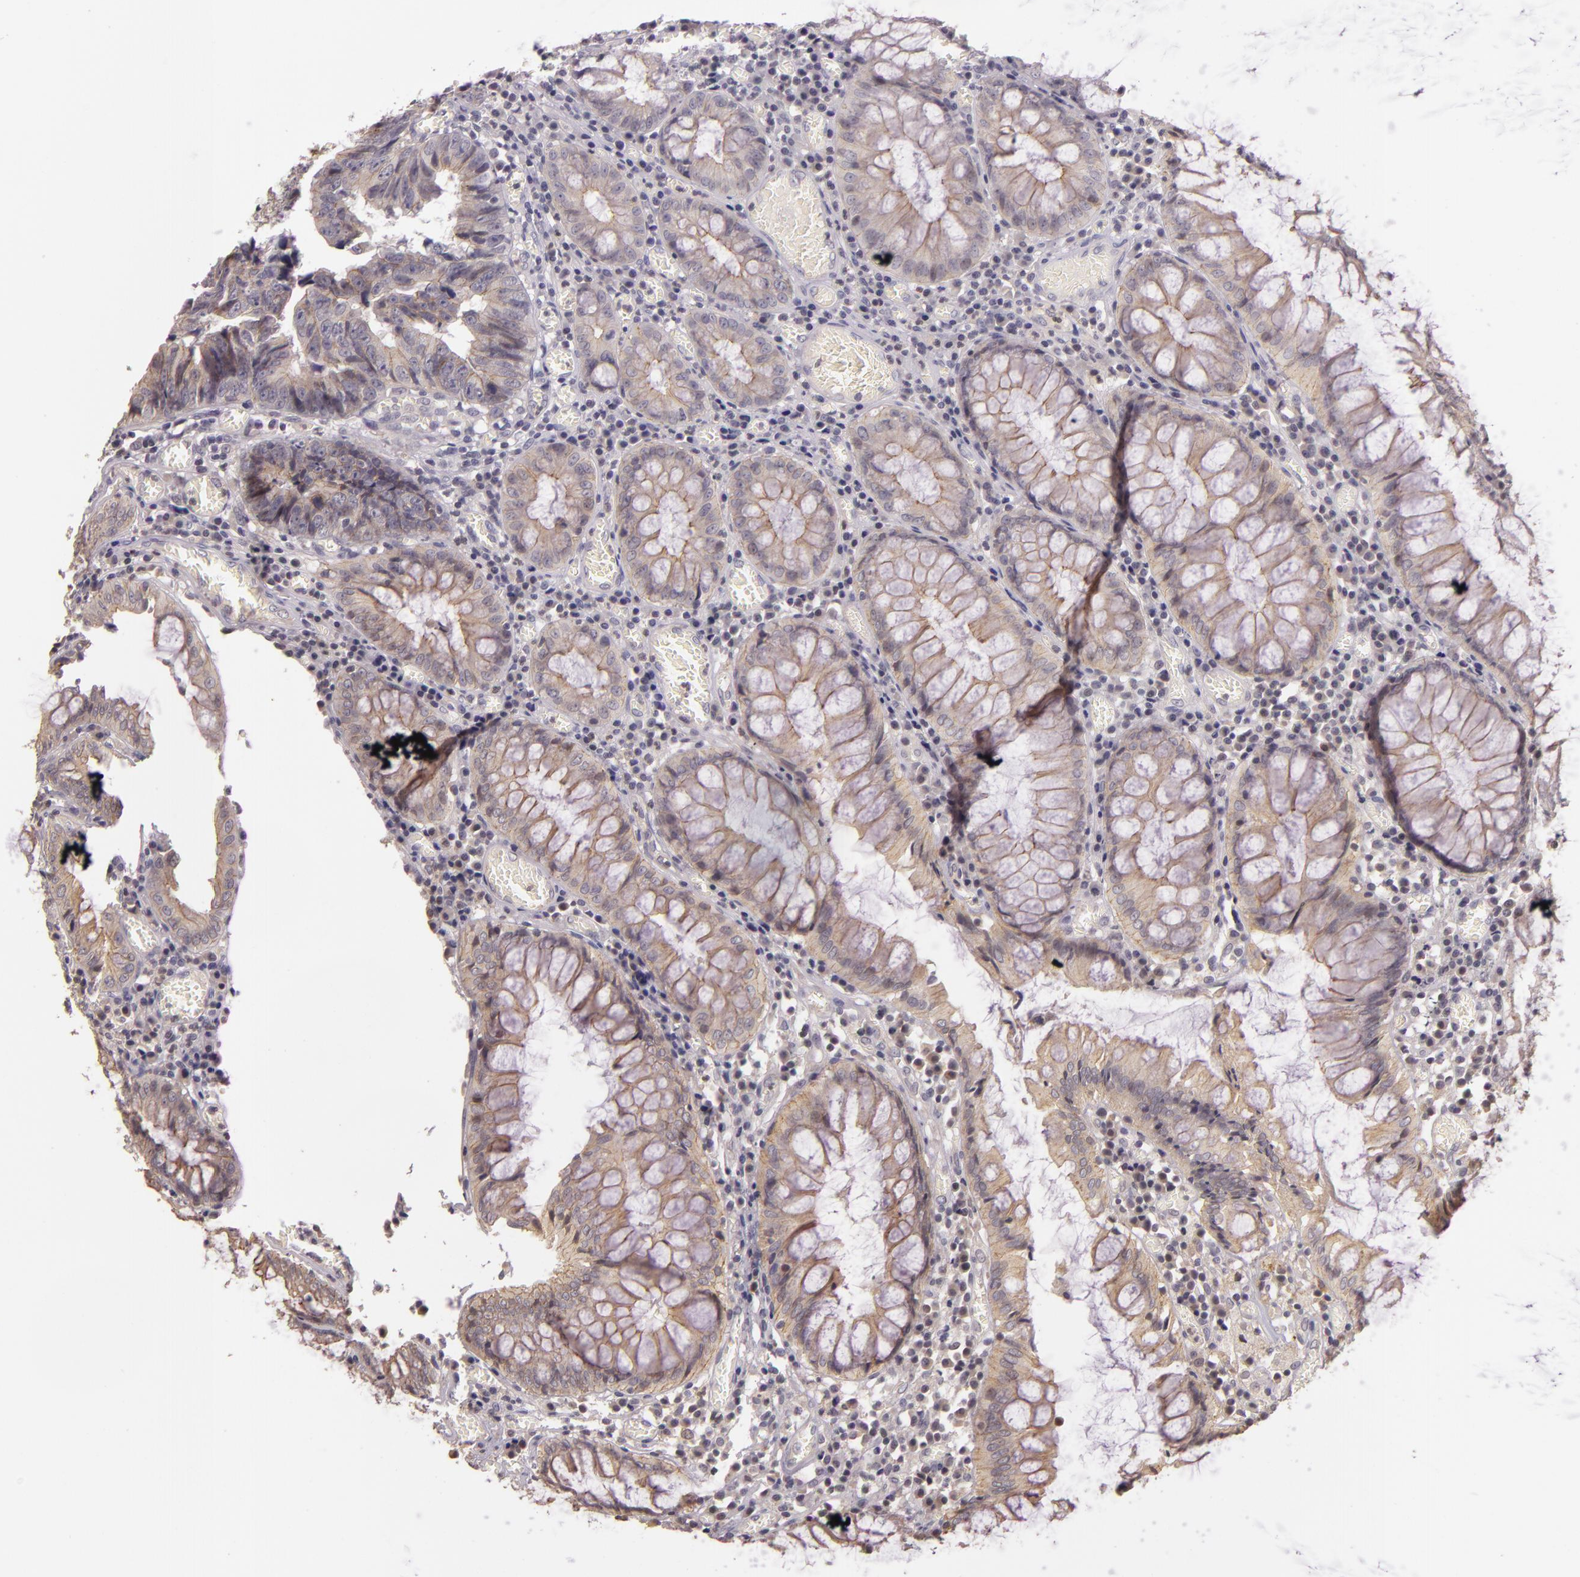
{"staining": {"intensity": "weak", "quantity": ">75%", "location": "cytoplasmic/membranous"}, "tissue": "colorectal cancer", "cell_type": "Tumor cells", "image_type": "cancer", "snomed": [{"axis": "morphology", "description": "Adenocarcinoma, NOS"}, {"axis": "topography", "description": "Rectum"}], "caption": "Immunohistochemistry of human colorectal adenocarcinoma reveals low levels of weak cytoplasmic/membranous positivity in approximately >75% of tumor cells.", "gene": "ARMH4", "patient": {"sex": "female", "age": 98}}